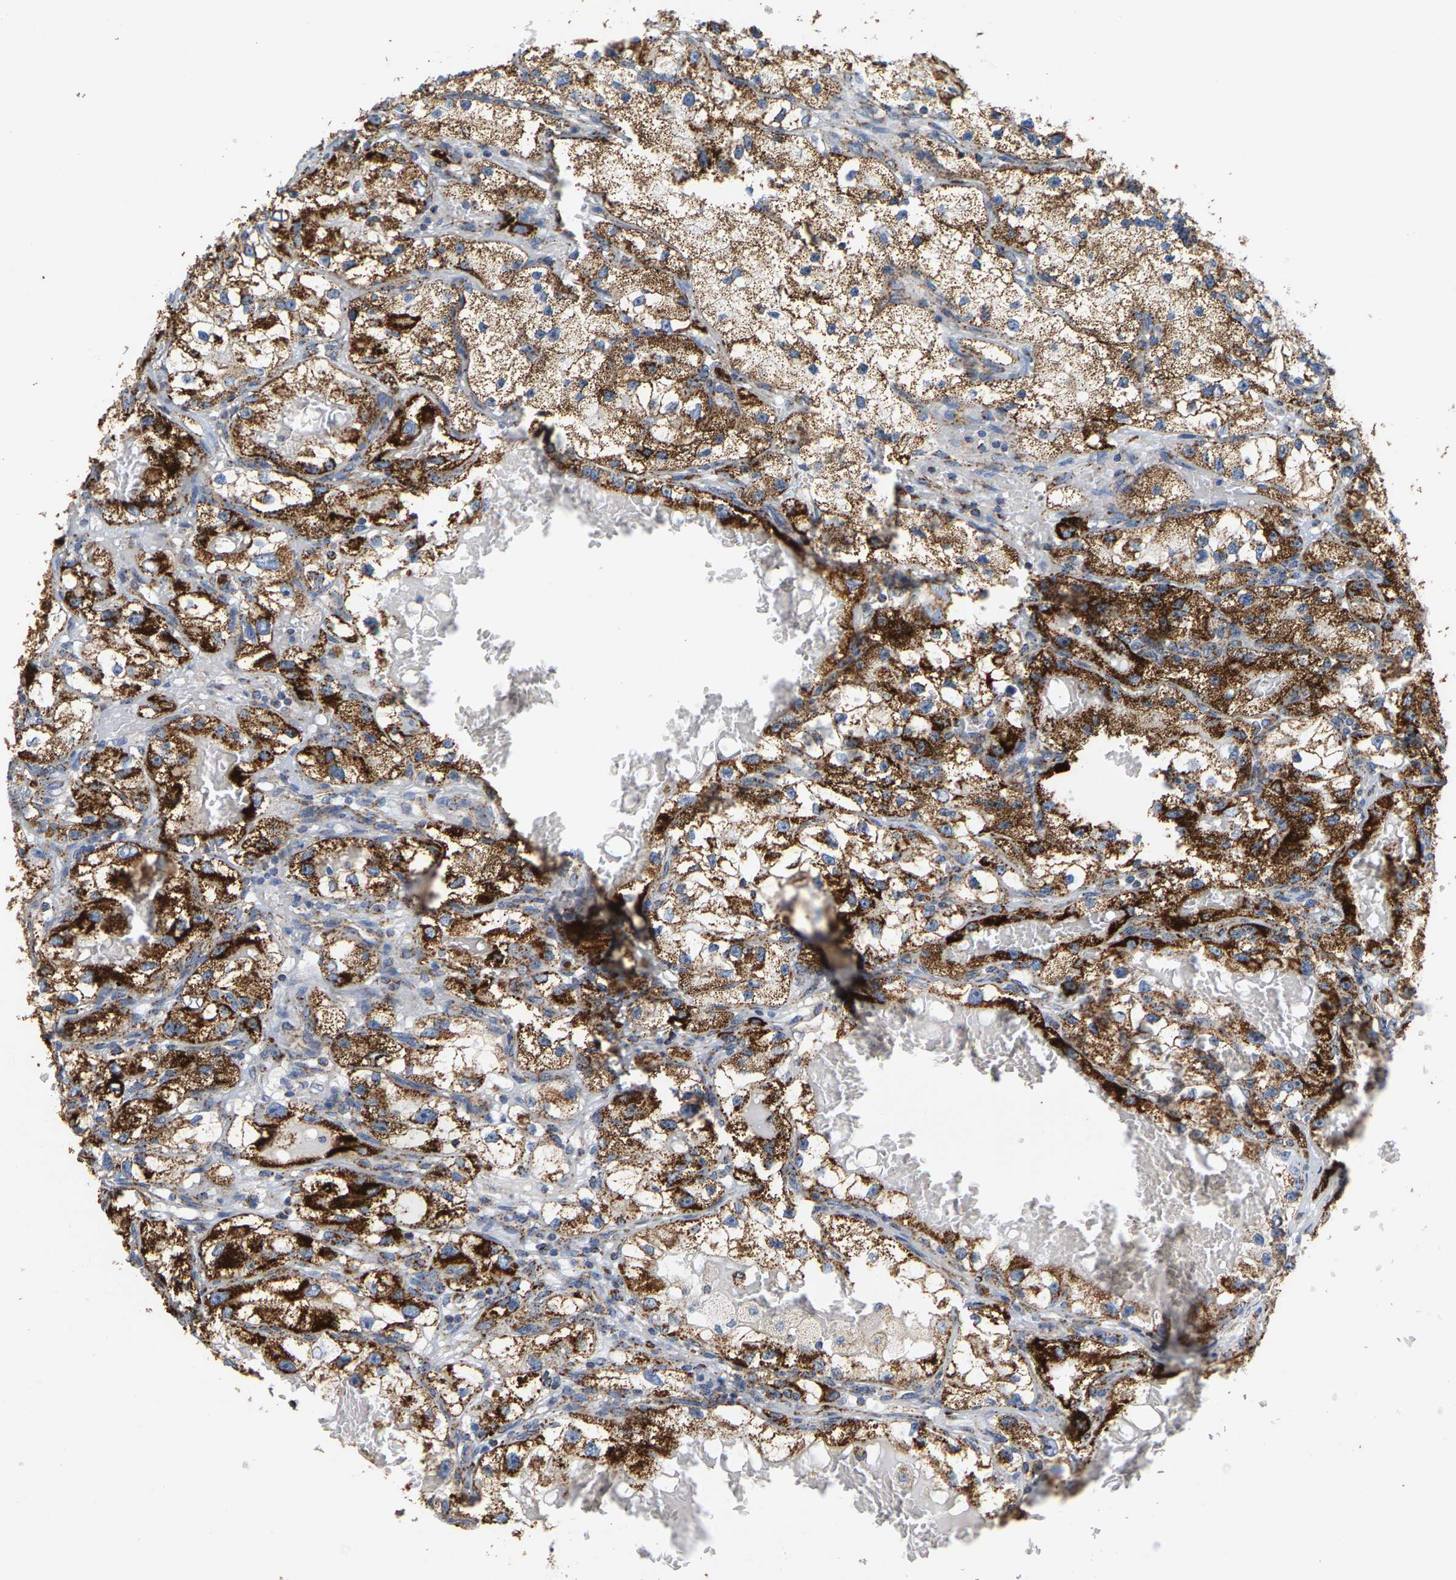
{"staining": {"intensity": "strong", "quantity": ">75%", "location": "cytoplasmic/membranous"}, "tissue": "renal cancer", "cell_type": "Tumor cells", "image_type": "cancer", "snomed": [{"axis": "morphology", "description": "Adenocarcinoma, NOS"}, {"axis": "topography", "description": "Kidney"}], "caption": "Protein expression analysis of human renal adenocarcinoma reveals strong cytoplasmic/membranous positivity in approximately >75% of tumor cells.", "gene": "SHMT2", "patient": {"sex": "female", "age": 57}}